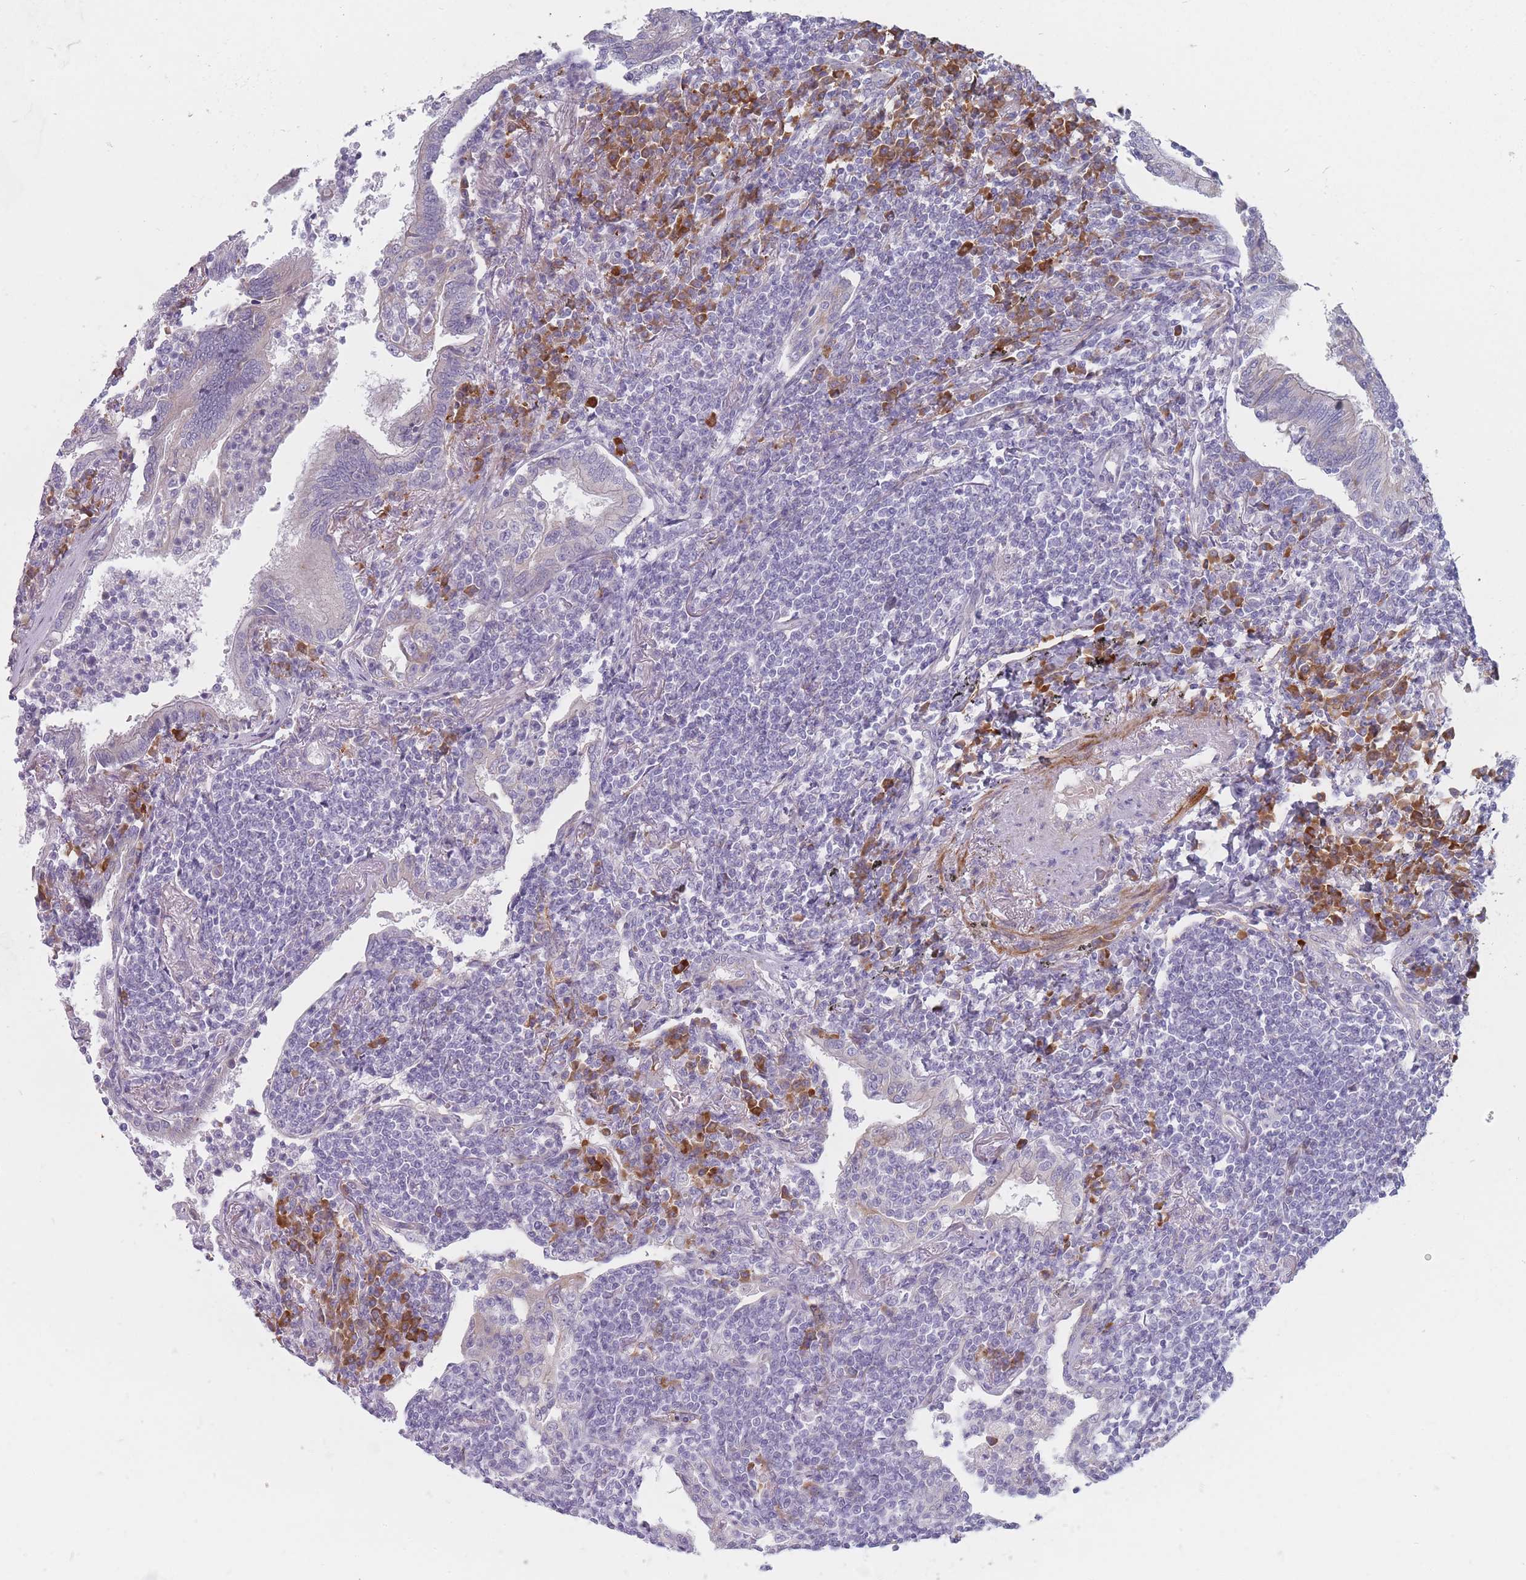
{"staining": {"intensity": "negative", "quantity": "none", "location": "none"}, "tissue": "lymphoma", "cell_type": "Tumor cells", "image_type": "cancer", "snomed": [{"axis": "morphology", "description": "Malignant lymphoma, non-Hodgkin's type, Low grade"}, {"axis": "topography", "description": "Lung"}], "caption": "High magnification brightfield microscopy of low-grade malignant lymphoma, non-Hodgkin's type stained with DAB (brown) and counterstained with hematoxylin (blue): tumor cells show no significant staining.", "gene": "ERBIN", "patient": {"sex": "female", "age": 71}}